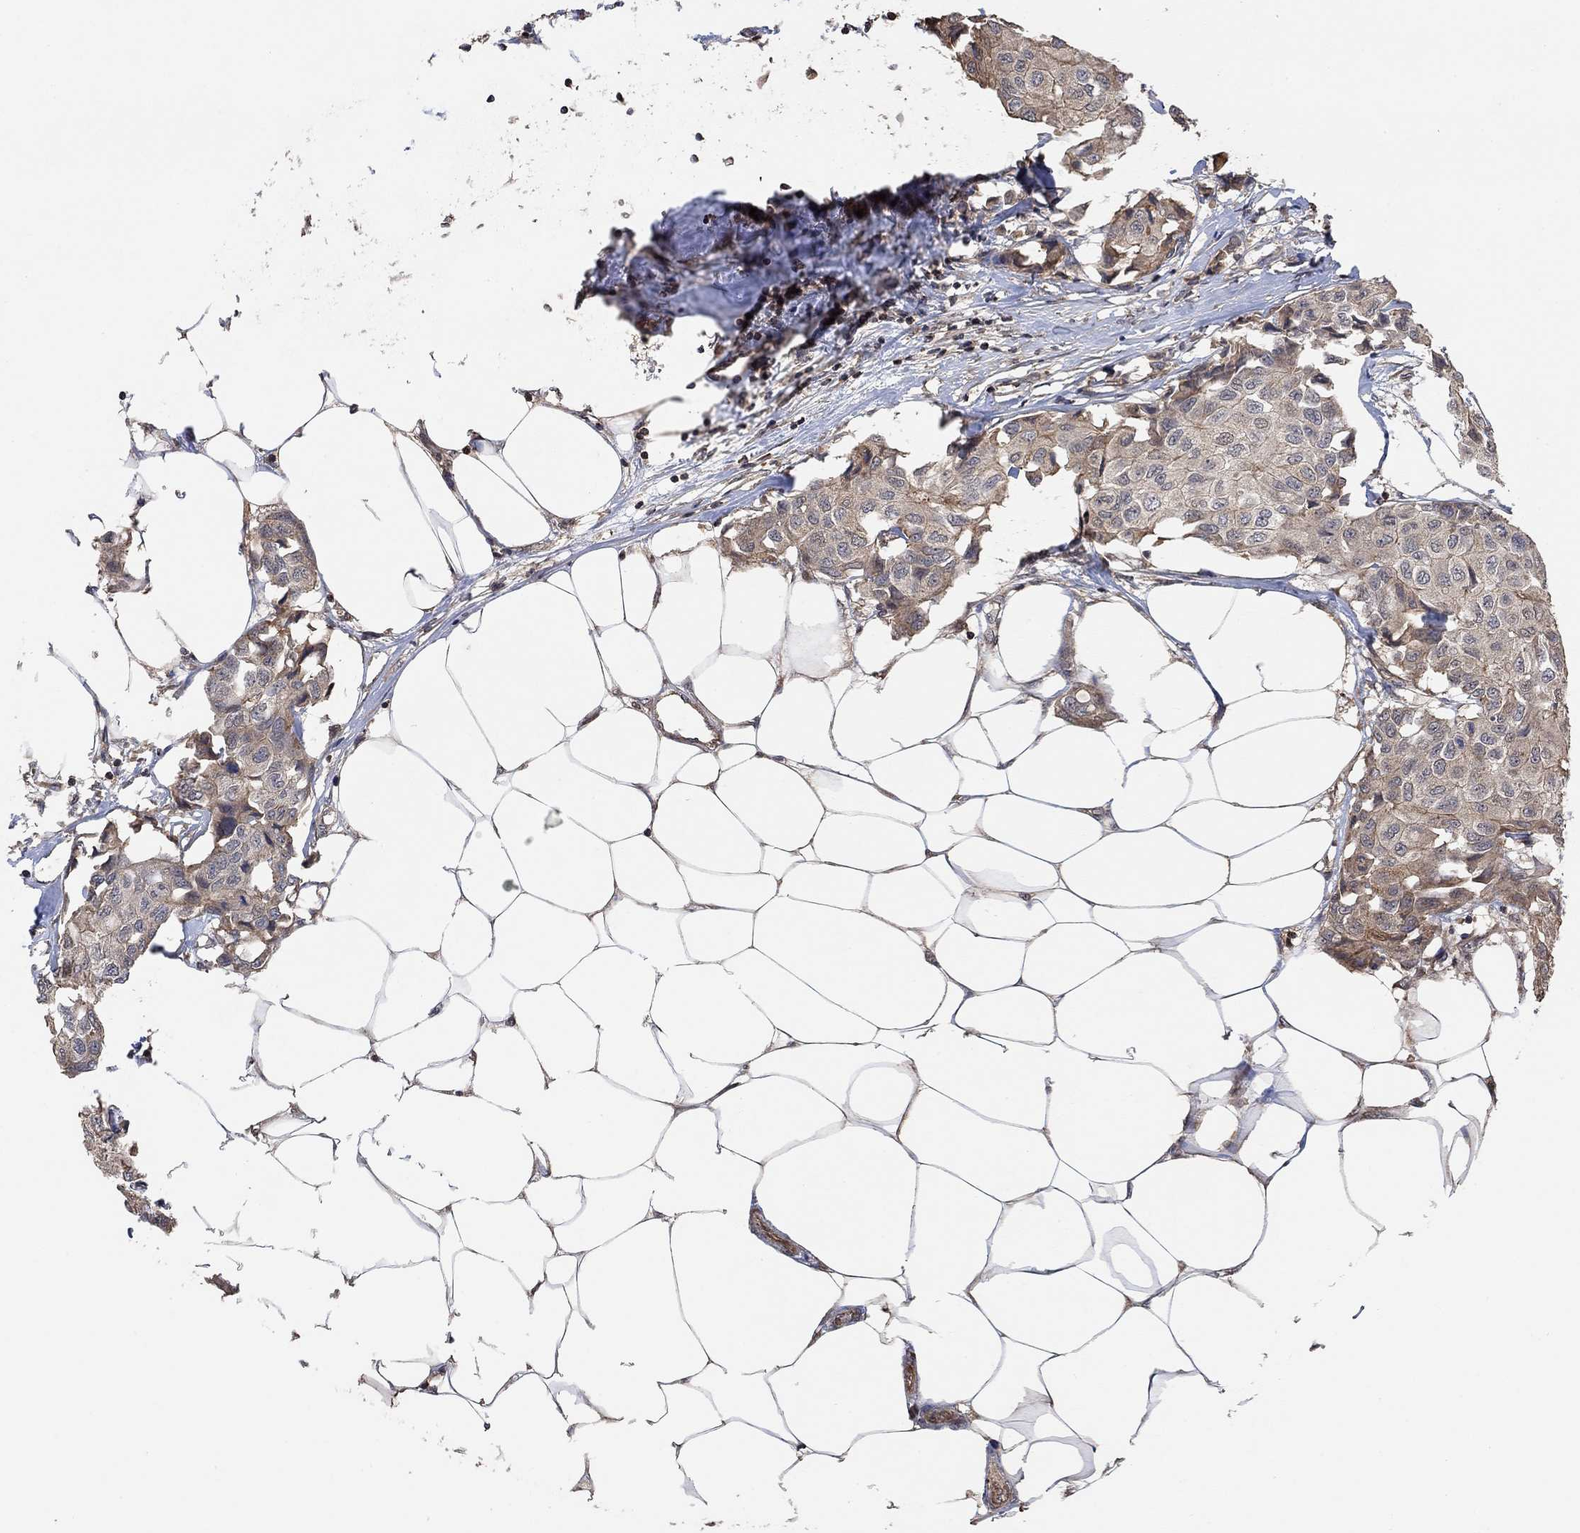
{"staining": {"intensity": "moderate", "quantity": "<25%", "location": "cytoplasmic/membranous"}, "tissue": "breast cancer", "cell_type": "Tumor cells", "image_type": "cancer", "snomed": [{"axis": "morphology", "description": "Duct carcinoma"}, {"axis": "topography", "description": "Breast"}], "caption": "This image demonstrates immunohistochemistry (IHC) staining of breast cancer (infiltrating ductal carcinoma), with low moderate cytoplasmic/membranous staining in about <25% of tumor cells.", "gene": "UNC5B", "patient": {"sex": "female", "age": 80}}